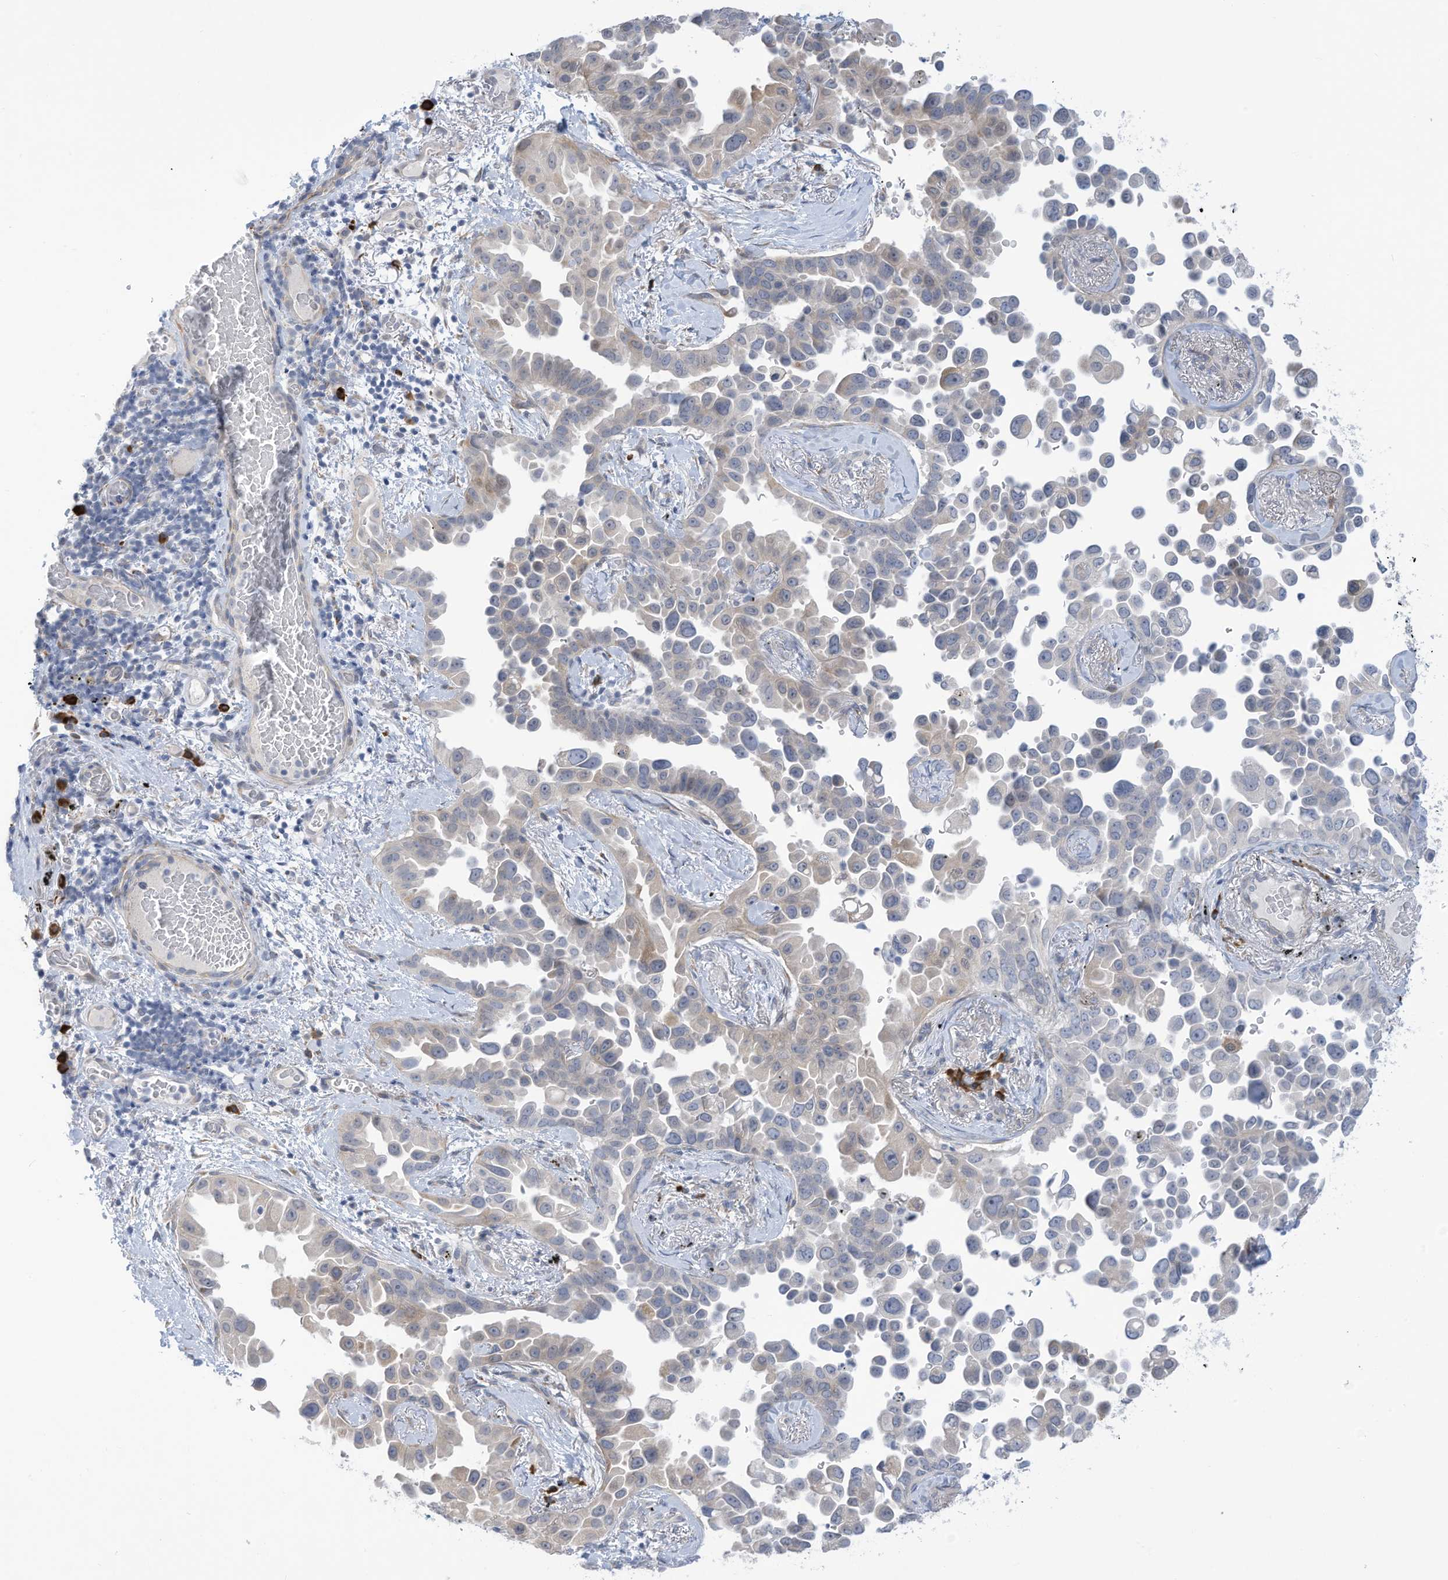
{"staining": {"intensity": "weak", "quantity": "<25%", "location": "cytoplasmic/membranous"}, "tissue": "lung cancer", "cell_type": "Tumor cells", "image_type": "cancer", "snomed": [{"axis": "morphology", "description": "Adenocarcinoma, NOS"}, {"axis": "topography", "description": "Lung"}], "caption": "Immunohistochemistry of human lung cancer reveals no positivity in tumor cells.", "gene": "ZNF292", "patient": {"sex": "female", "age": 67}}